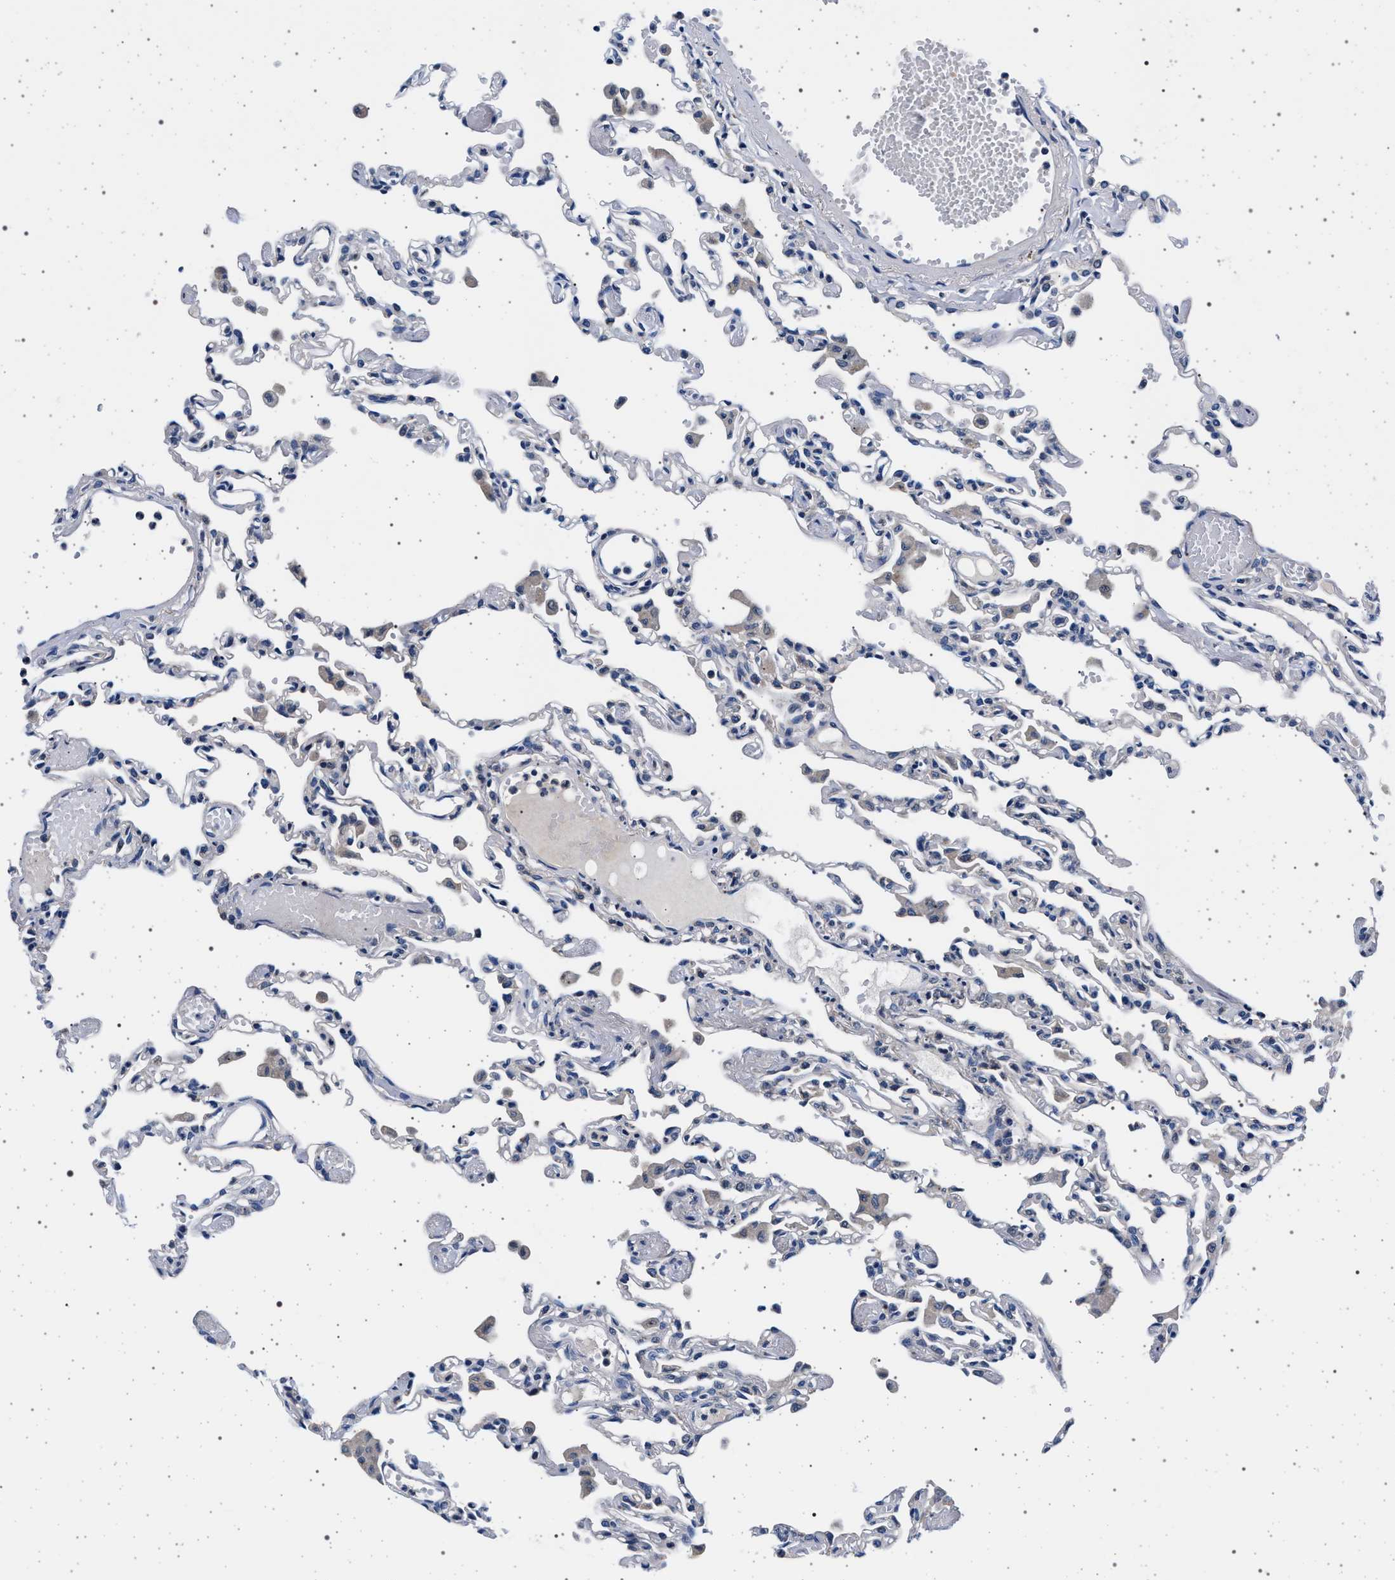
{"staining": {"intensity": "negative", "quantity": "none", "location": "none"}, "tissue": "lung", "cell_type": "Alveolar cells", "image_type": "normal", "snomed": [{"axis": "morphology", "description": "Normal tissue, NOS"}, {"axis": "topography", "description": "Bronchus"}, {"axis": "topography", "description": "Lung"}], "caption": "A high-resolution image shows immunohistochemistry (IHC) staining of normal lung, which displays no significant positivity in alveolar cells.", "gene": "MAP3K2", "patient": {"sex": "female", "age": 49}}